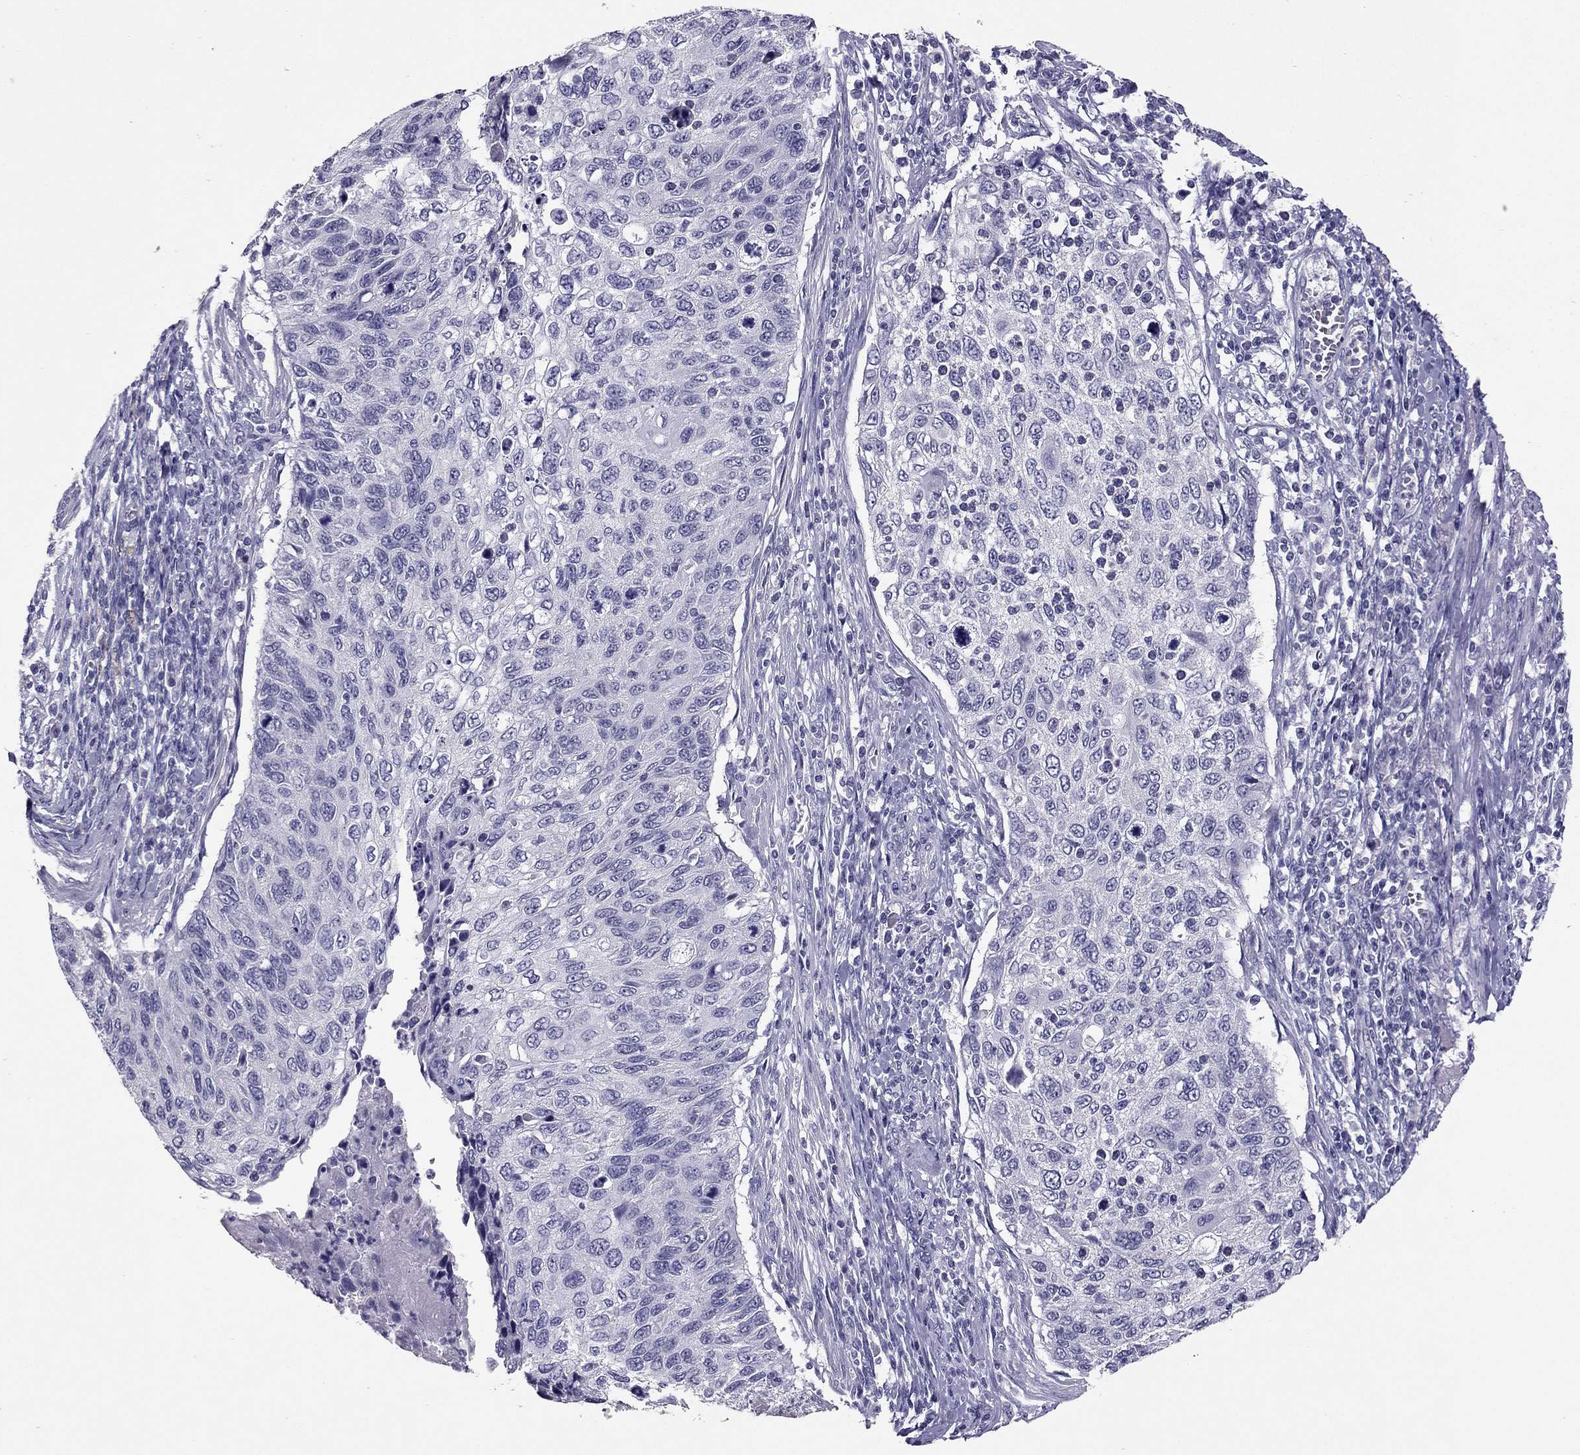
{"staining": {"intensity": "negative", "quantity": "none", "location": "none"}, "tissue": "cervical cancer", "cell_type": "Tumor cells", "image_type": "cancer", "snomed": [{"axis": "morphology", "description": "Squamous cell carcinoma, NOS"}, {"axis": "topography", "description": "Cervix"}], "caption": "Histopathology image shows no protein staining in tumor cells of squamous cell carcinoma (cervical) tissue.", "gene": "RHO", "patient": {"sex": "female", "age": 70}}